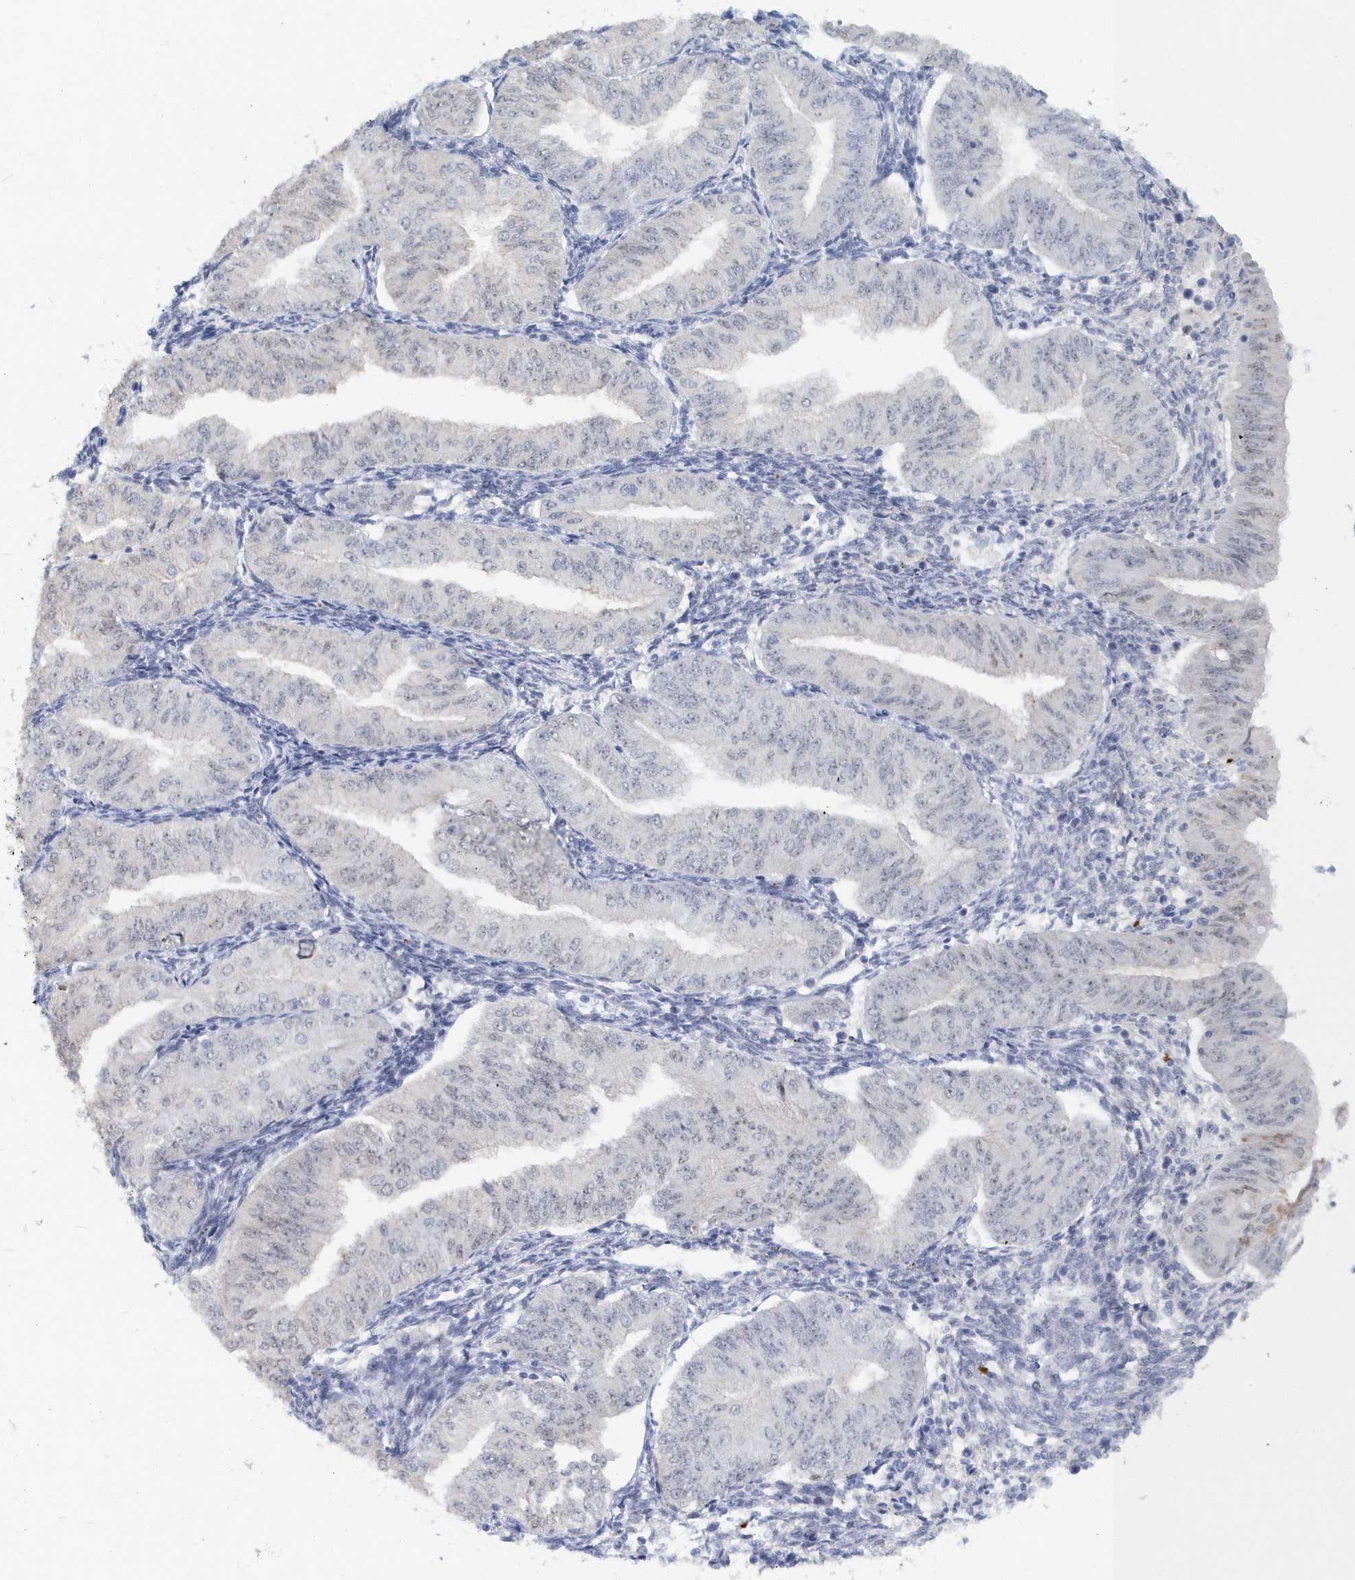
{"staining": {"intensity": "negative", "quantity": "none", "location": "none"}, "tissue": "endometrial cancer", "cell_type": "Tumor cells", "image_type": "cancer", "snomed": [{"axis": "morphology", "description": "Normal tissue, NOS"}, {"axis": "morphology", "description": "Adenocarcinoma, NOS"}, {"axis": "topography", "description": "Endometrium"}], "caption": "Endometrial cancer (adenocarcinoma) stained for a protein using immunohistochemistry (IHC) reveals no expression tumor cells.", "gene": "ASCL4", "patient": {"sex": "female", "age": 53}}